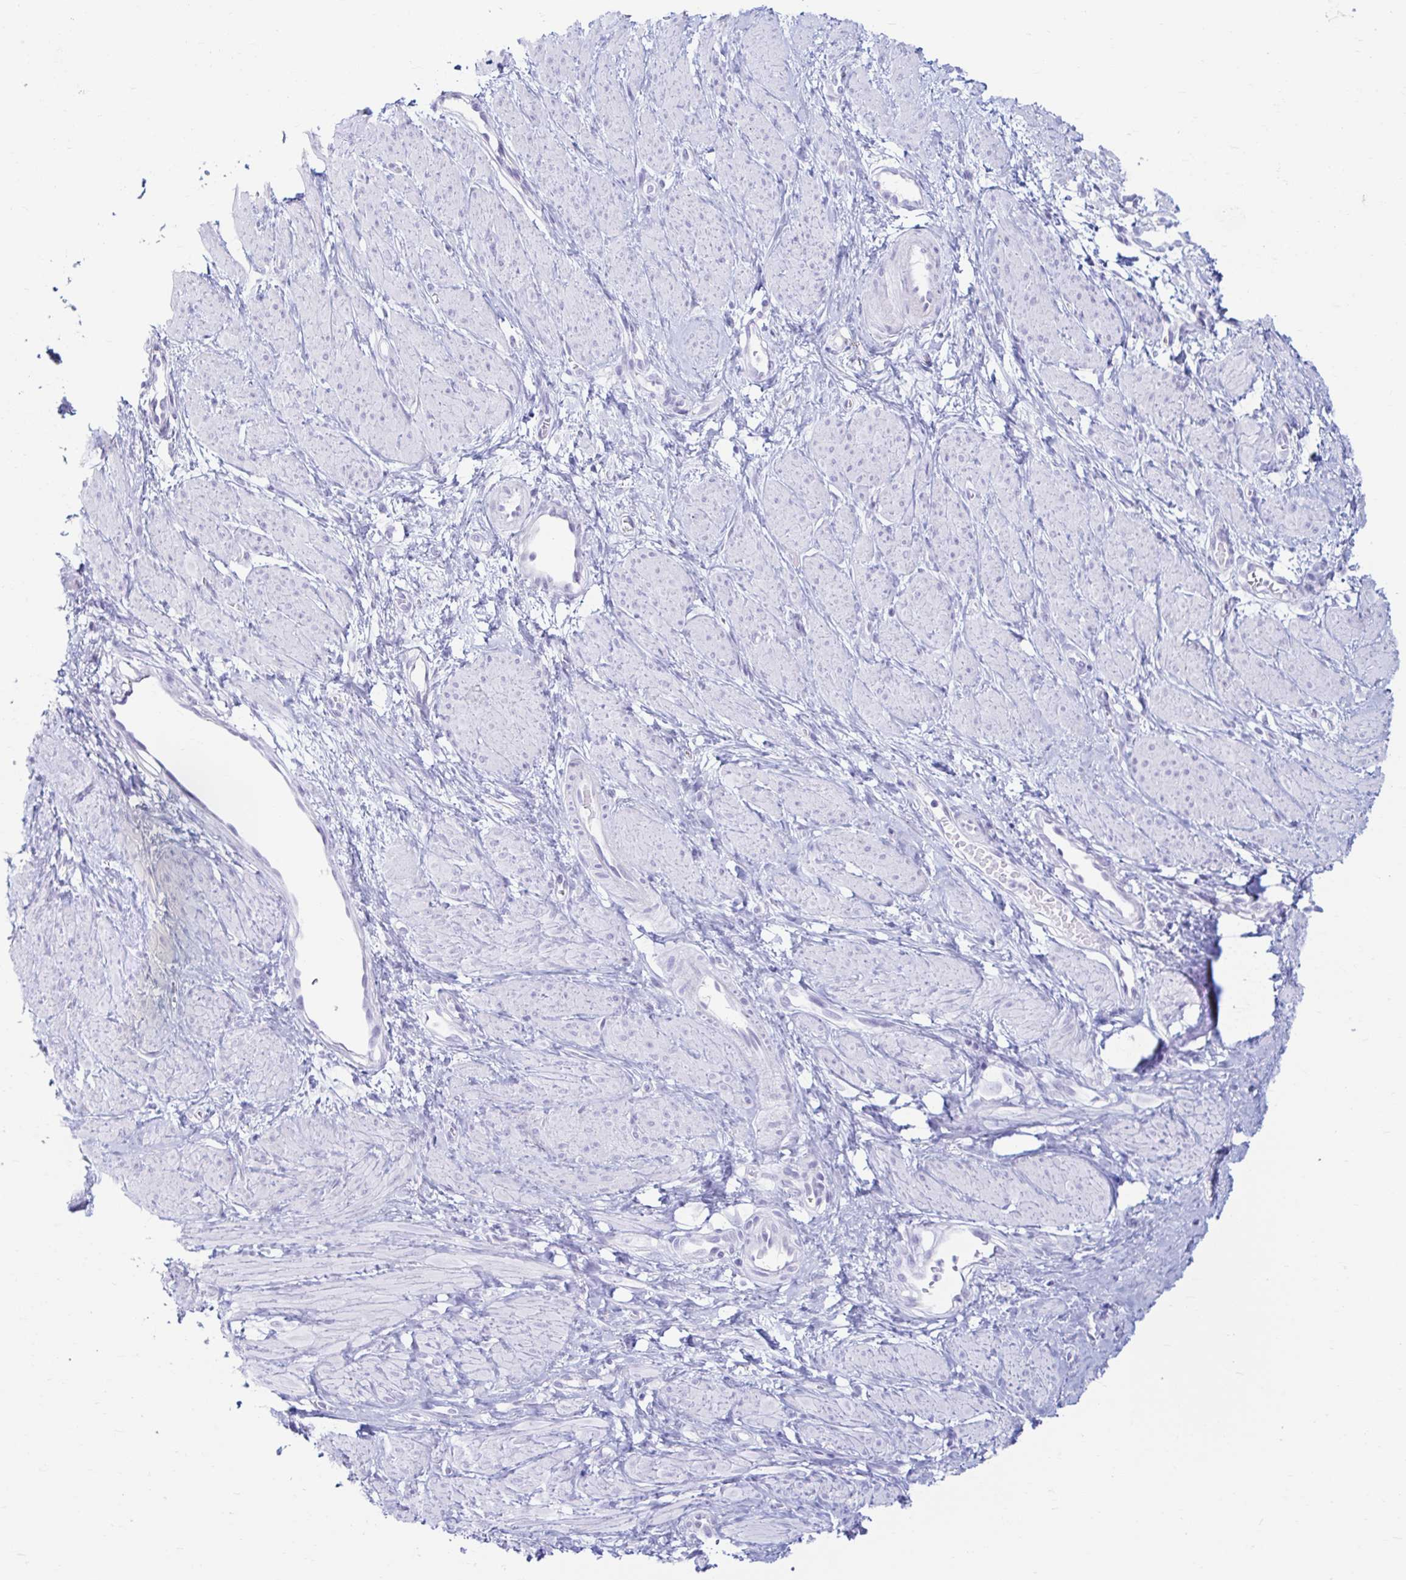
{"staining": {"intensity": "negative", "quantity": "none", "location": "none"}, "tissue": "smooth muscle", "cell_type": "Smooth muscle cells", "image_type": "normal", "snomed": [{"axis": "morphology", "description": "Normal tissue, NOS"}, {"axis": "topography", "description": "Smooth muscle"}, {"axis": "topography", "description": "Uterus"}], "caption": "The micrograph displays no staining of smooth muscle cells in unremarkable smooth muscle. (IHC, brightfield microscopy, high magnification).", "gene": "ERICH6", "patient": {"sex": "female", "age": 39}}